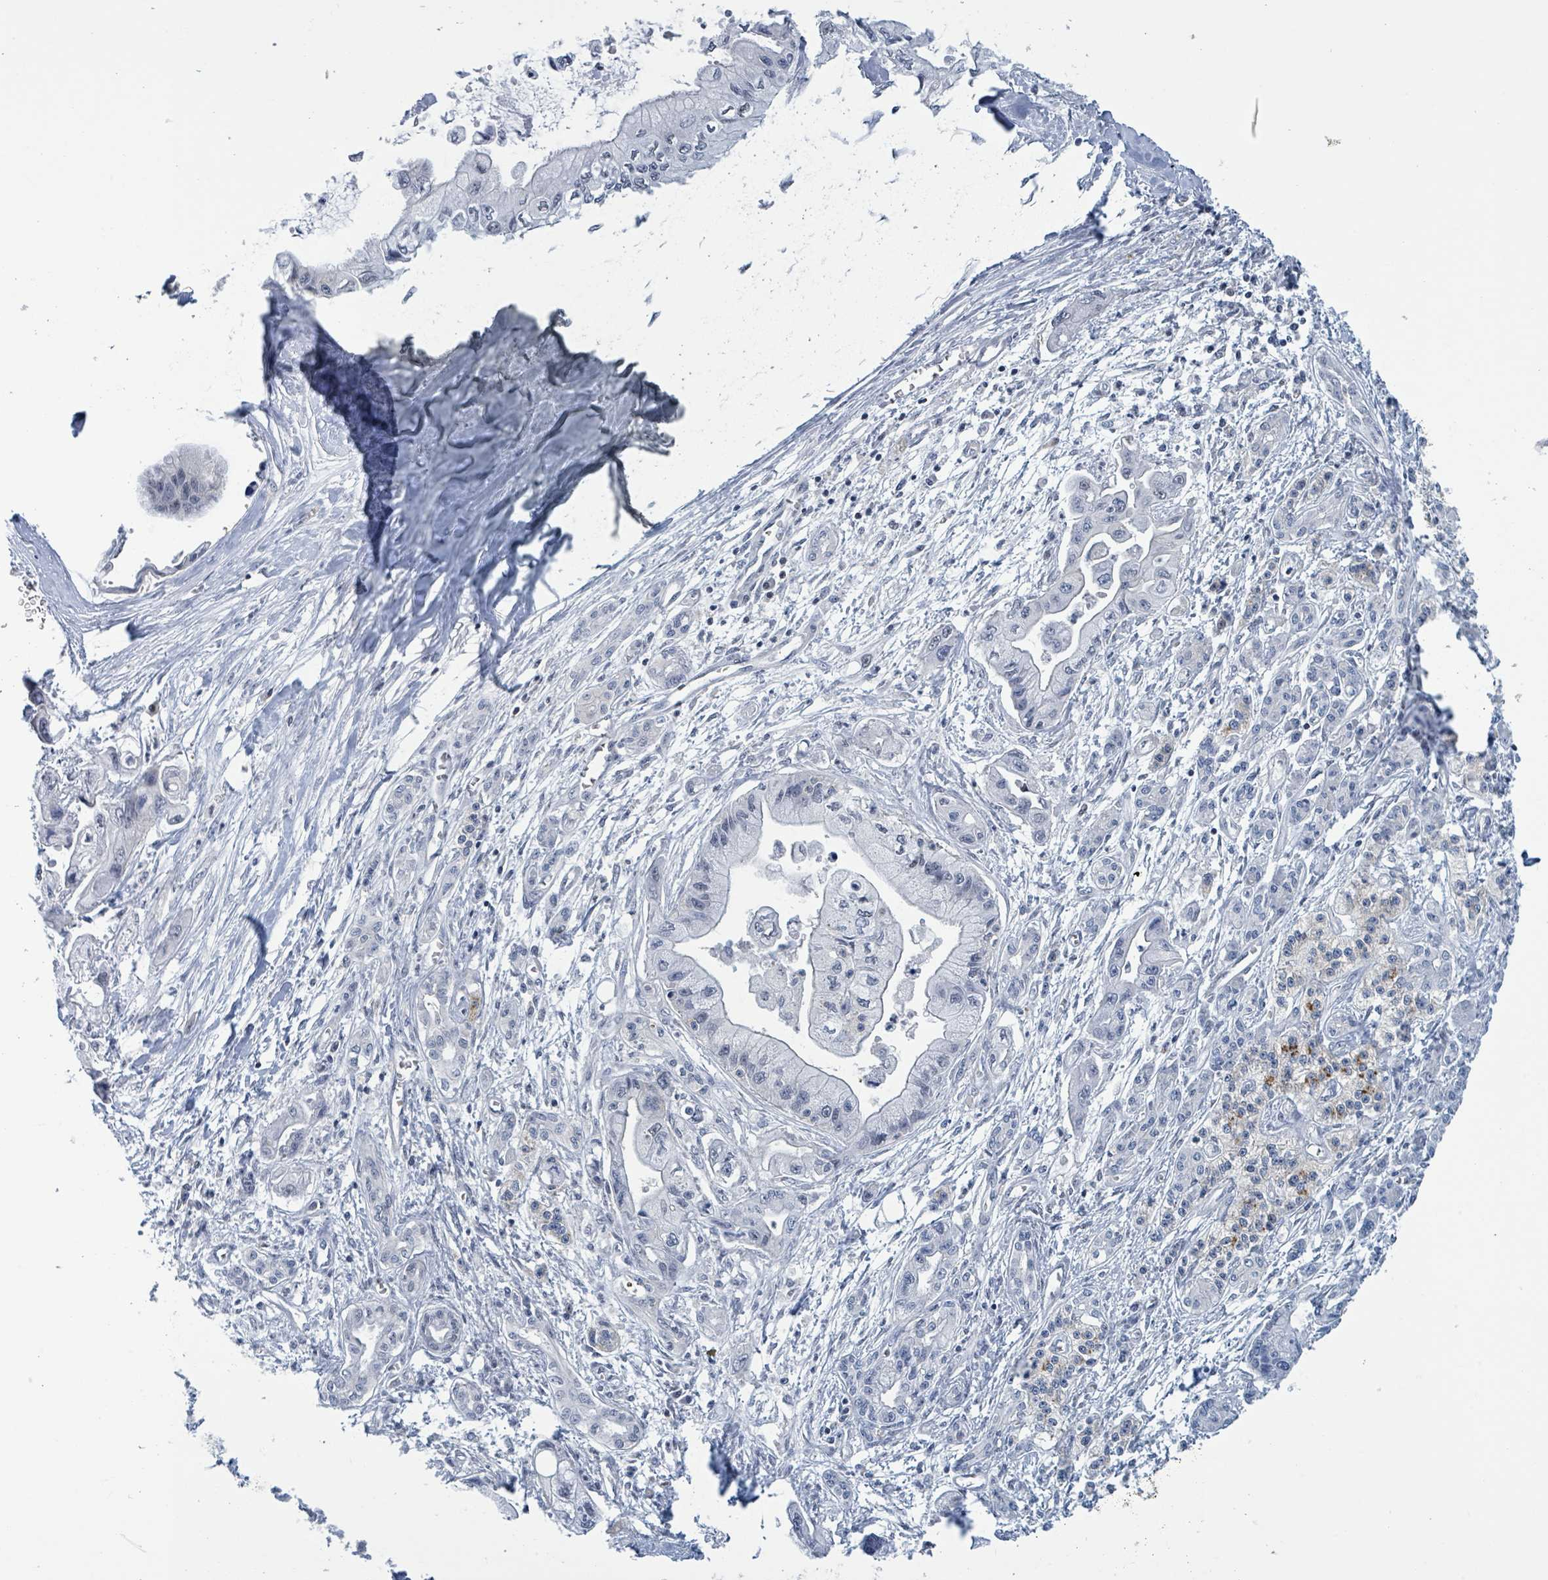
{"staining": {"intensity": "negative", "quantity": "none", "location": "none"}, "tissue": "pancreatic cancer", "cell_type": "Tumor cells", "image_type": "cancer", "snomed": [{"axis": "morphology", "description": "Adenocarcinoma, NOS"}, {"axis": "topography", "description": "Pancreas"}], "caption": "Immunohistochemical staining of adenocarcinoma (pancreatic) reveals no significant positivity in tumor cells. (Brightfield microscopy of DAB (3,3'-diaminobenzidine) immunohistochemistry at high magnification).", "gene": "DGKZ", "patient": {"sex": "male", "age": 61}}